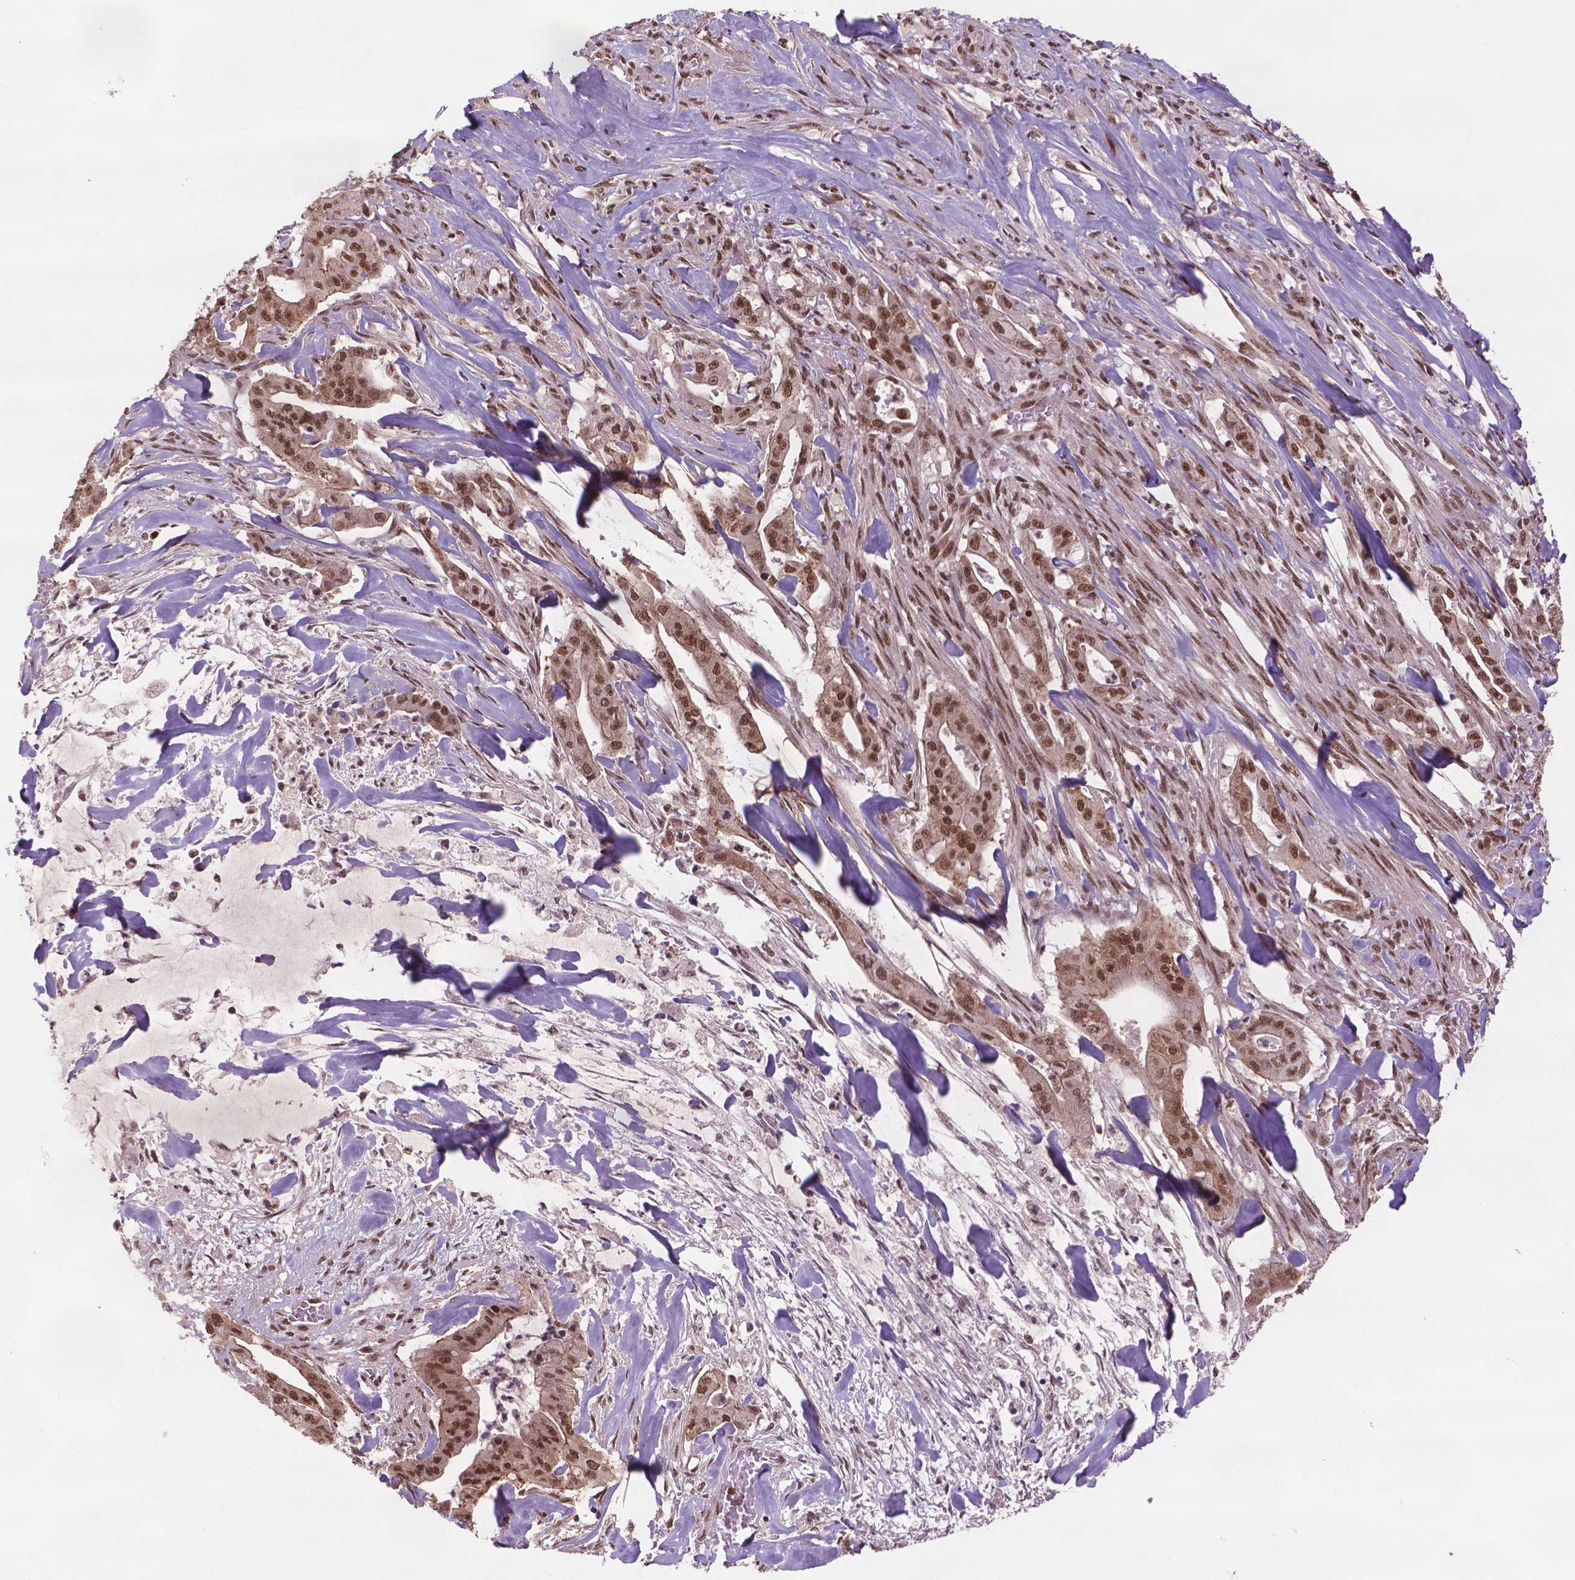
{"staining": {"intensity": "moderate", "quantity": ">75%", "location": "nuclear"}, "tissue": "pancreatic cancer", "cell_type": "Tumor cells", "image_type": "cancer", "snomed": [{"axis": "morphology", "description": "Normal tissue, NOS"}, {"axis": "morphology", "description": "Inflammation, NOS"}, {"axis": "morphology", "description": "Adenocarcinoma, NOS"}, {"axis": "topography", "description": "Pancreas"}], "caption": "Immunohistochemical staining of human adenocarcinoma (pancreatic) shows medium levels of moderate nuclear expression in approximately >75% of tumor cells.", "gene": "SIRT6", "patient": {"sex": "male", "age": 57}}